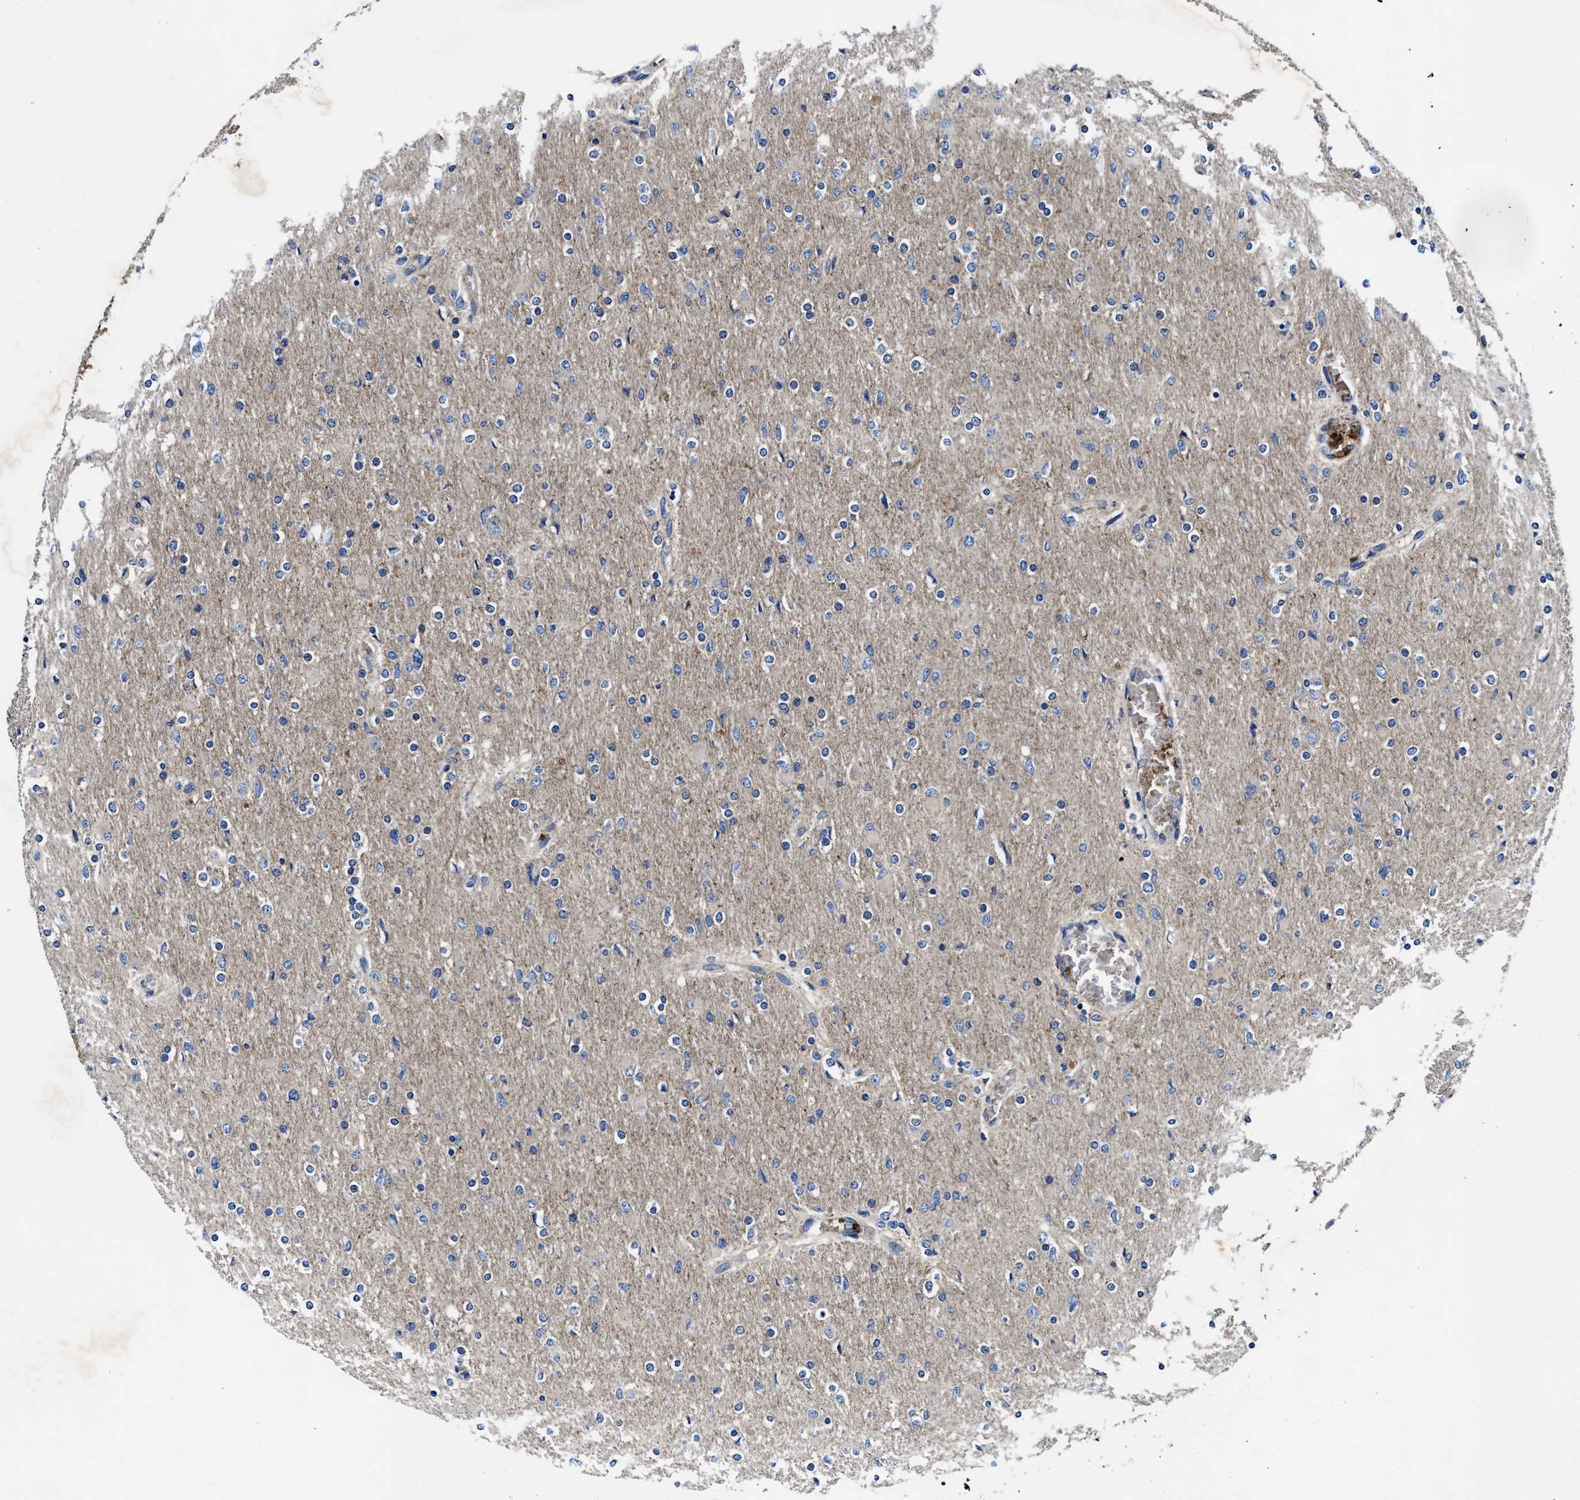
{"staining": {"intensity": "weak", "quantity": "<25%", "location": "cytoplasmic/membranous"}, "tissue": "glioma", "cell_type": "Tumor cells", "image_type": "cancer", "snomed": [{"axis": "morphology", "description": "Glioma, malignant, High grade"}, {"axis": "topography", "description": "Cerebral cortex"}], "caption": "Tumor cells are negative for brown protein staining in malignant glioma (high-grade).", "gene": "PHLPP1", "patient": {"sex": "female", "age": 36}}